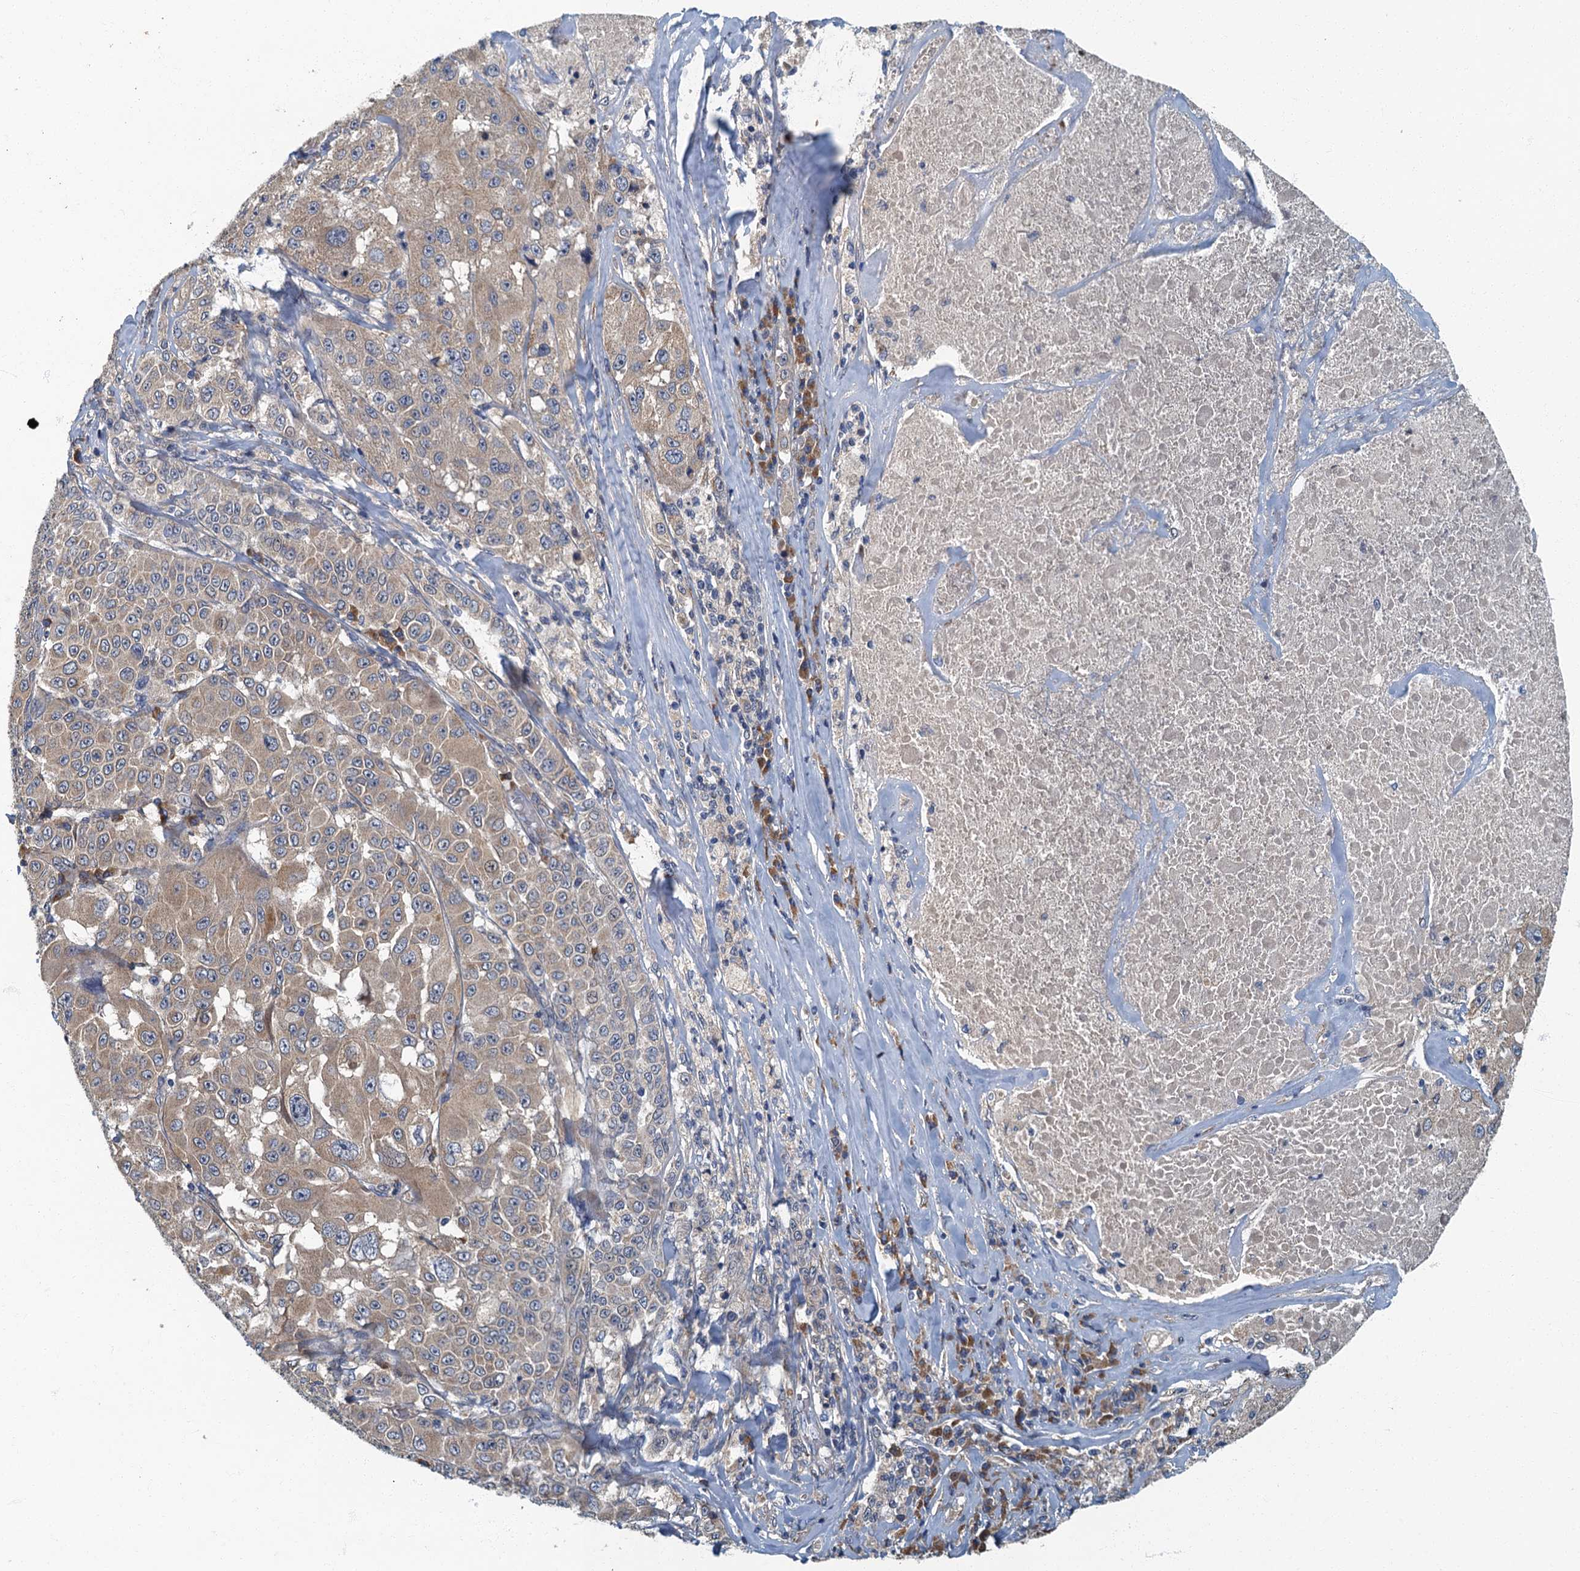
{"staining": {"intensity": "moderate", "quantity": "25%-75%", "location": "cytoplasmic/membranous"}, "tissue": "melanoma", "cell_type": "Tumor cells", "image_type": "cancer", "snomed": [{"axis": "morphology", "description": "Malignant melanoma, Metastatic site"}, {"axis": "topography", "description": "Lymph node"}], "caption": "IHC (DAB (3,3'-diaminobenzidine)) staining of human melanoma shows moderate cytoplasmic/membranous protein staining in approximately 25%-75% of tumor cells.", "gene": "DDX49", "patient": {"sex": "male", "age": 62}}